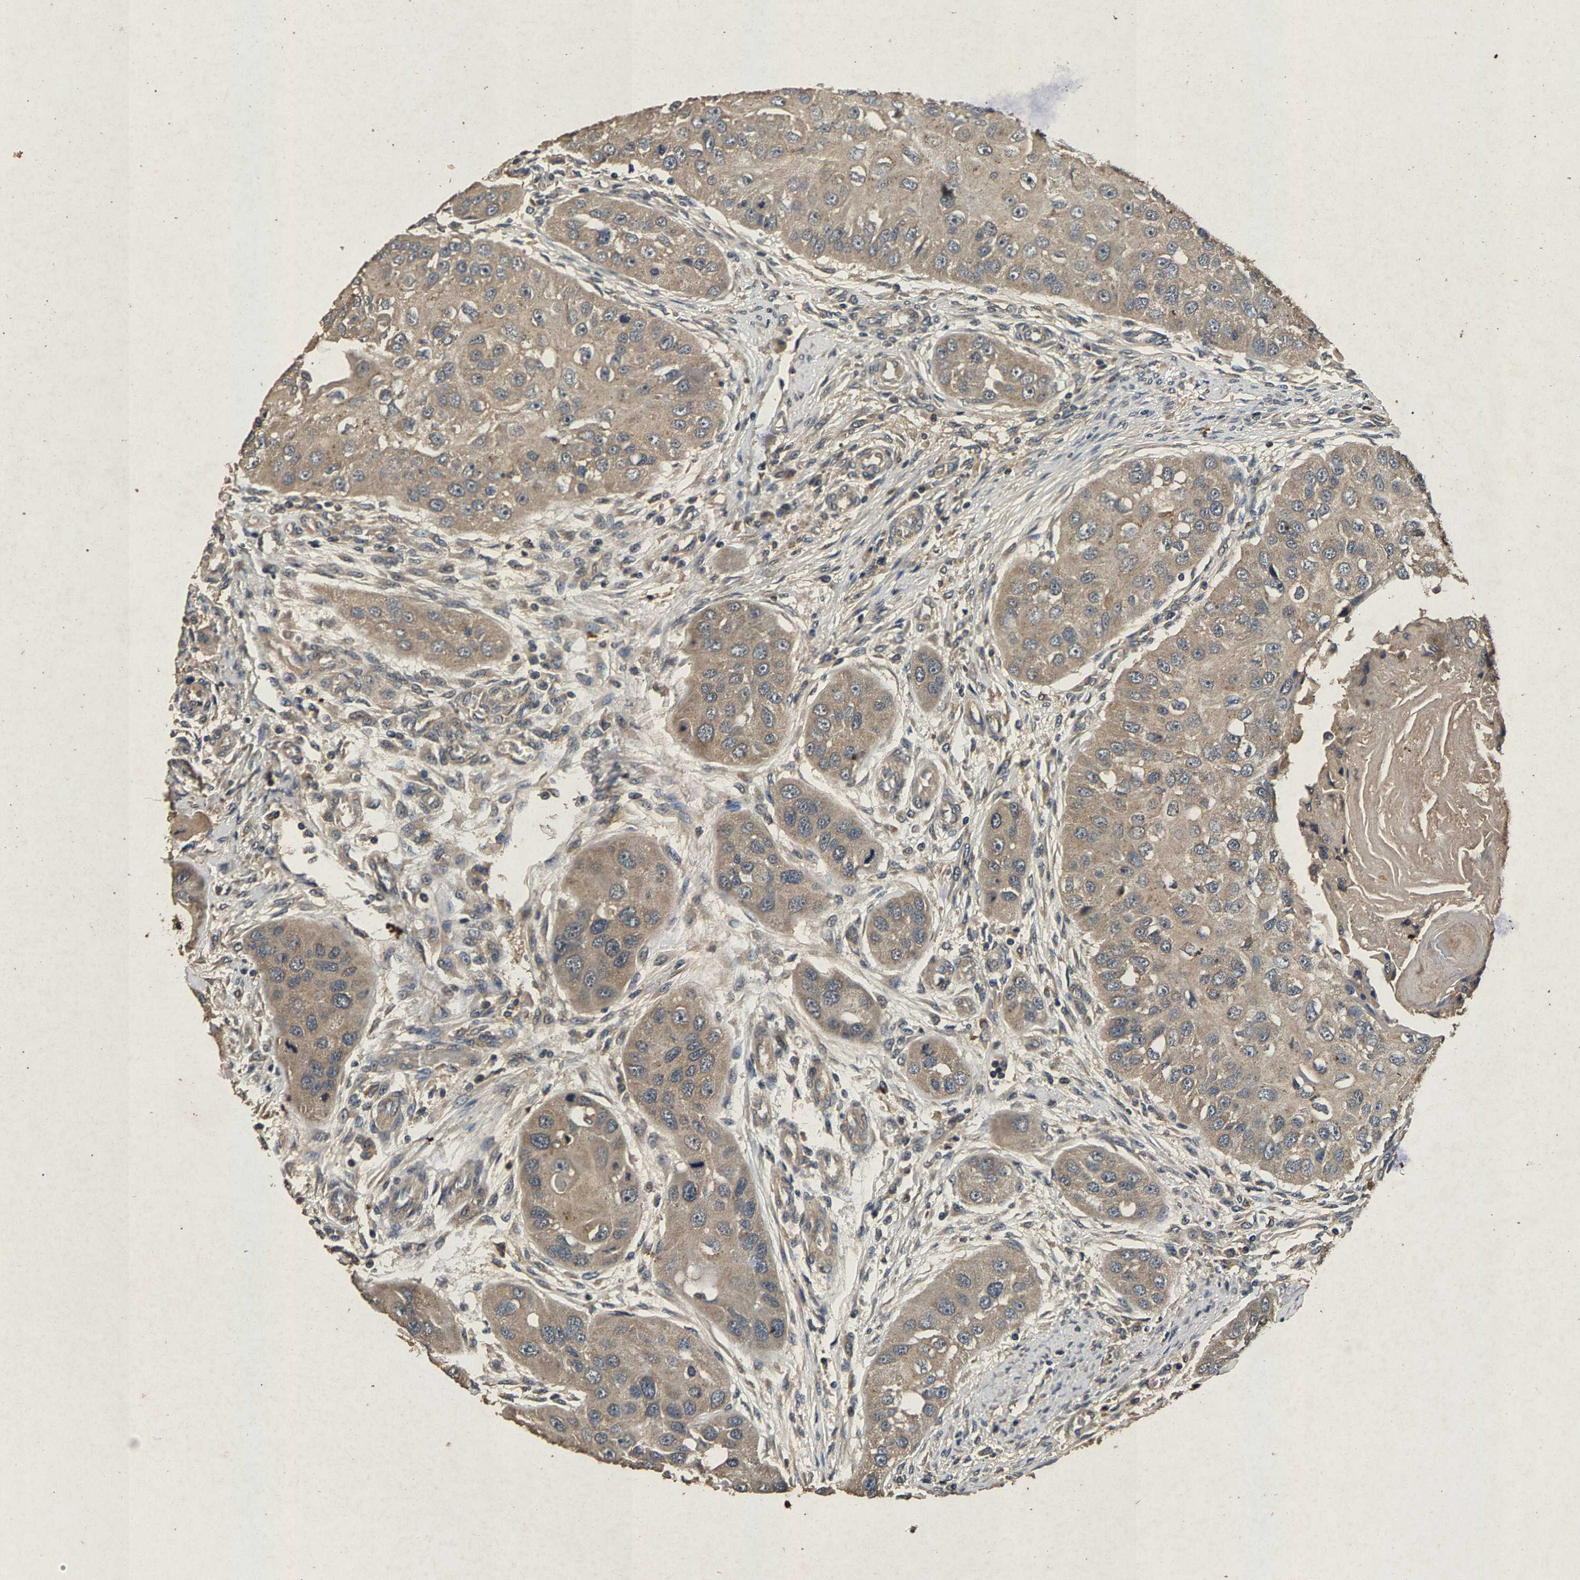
{"staining": {"intensity": "weak", "quantity": ">75%", "location": "cytoplasmic/membranous"}, "tissue": "head and neck cancer", "cell_type": "Tumor cells", "image_type": "cancer", "snomed": [{"axis": "morphology", "description": "Normal tissue, NOS"}, {"axis": "morphology", "description": "Squamous cell carcinoma, NOS"}, {"axis": "topography", "description": "Skeletal muscle"}, {"axis": "topography", "description": "Head-Neck"}], "caption": "Protein staining displays weak cytoplasmic/membranous positivity in about >75% of tumor cells in head and neck cancer (squamous cell carcinoma). (DAB IHC, brown staining for protein, blue staining for nuclei).", "gene": "PPP1CC", "patient": {"sex": "male", "age": 51}}